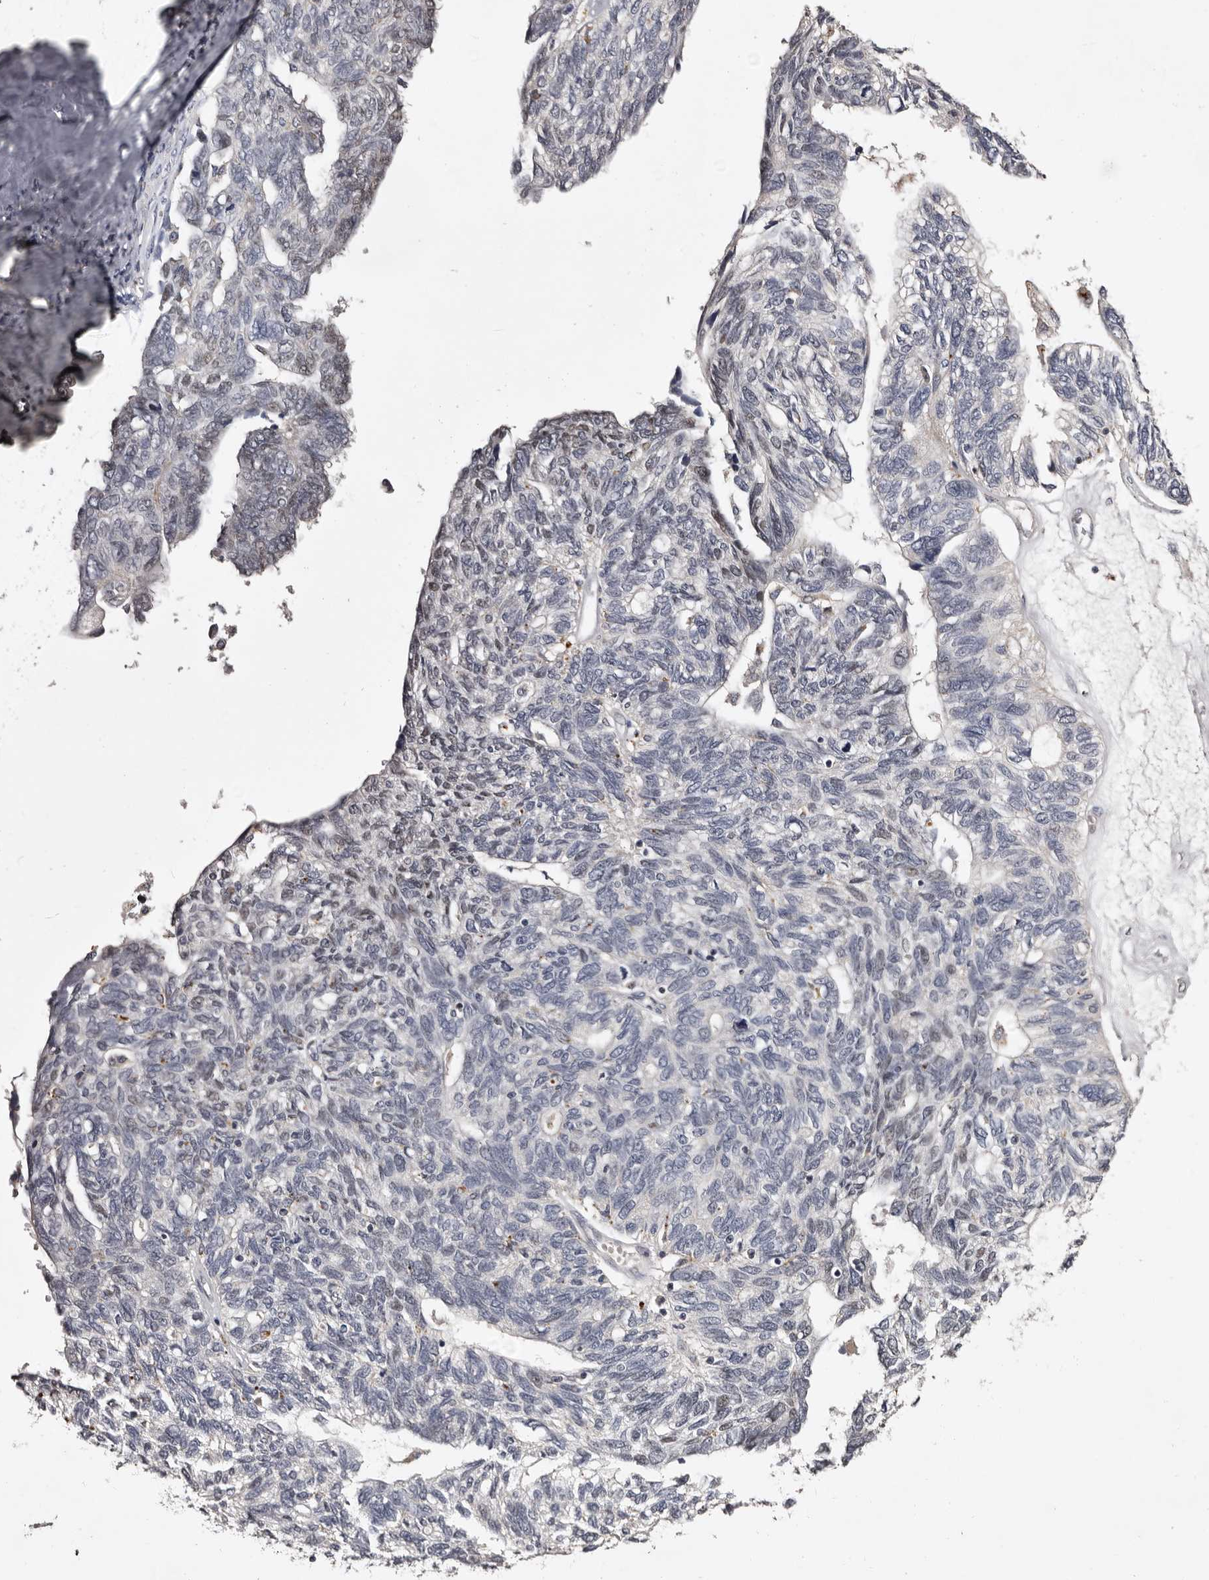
{"staining": {"intensity": "negative", "quantity": "none", "location": "none"}, "tissue": "ovarian cancer", "cell_type": "Tumor cells", "image_type": "cancer", "snomed": [{"axis": "morphology", "description": "Cystadenocarcinoma, serous, NOS"}, {"axis": "topography", "description": "Ovary"}], "caption": "There is no significant staining in tumor cells of ovarian serous cystadenocarcinoma.", "gene": "SLC10A4", "patient": {"sex": "female", "age": 79}}